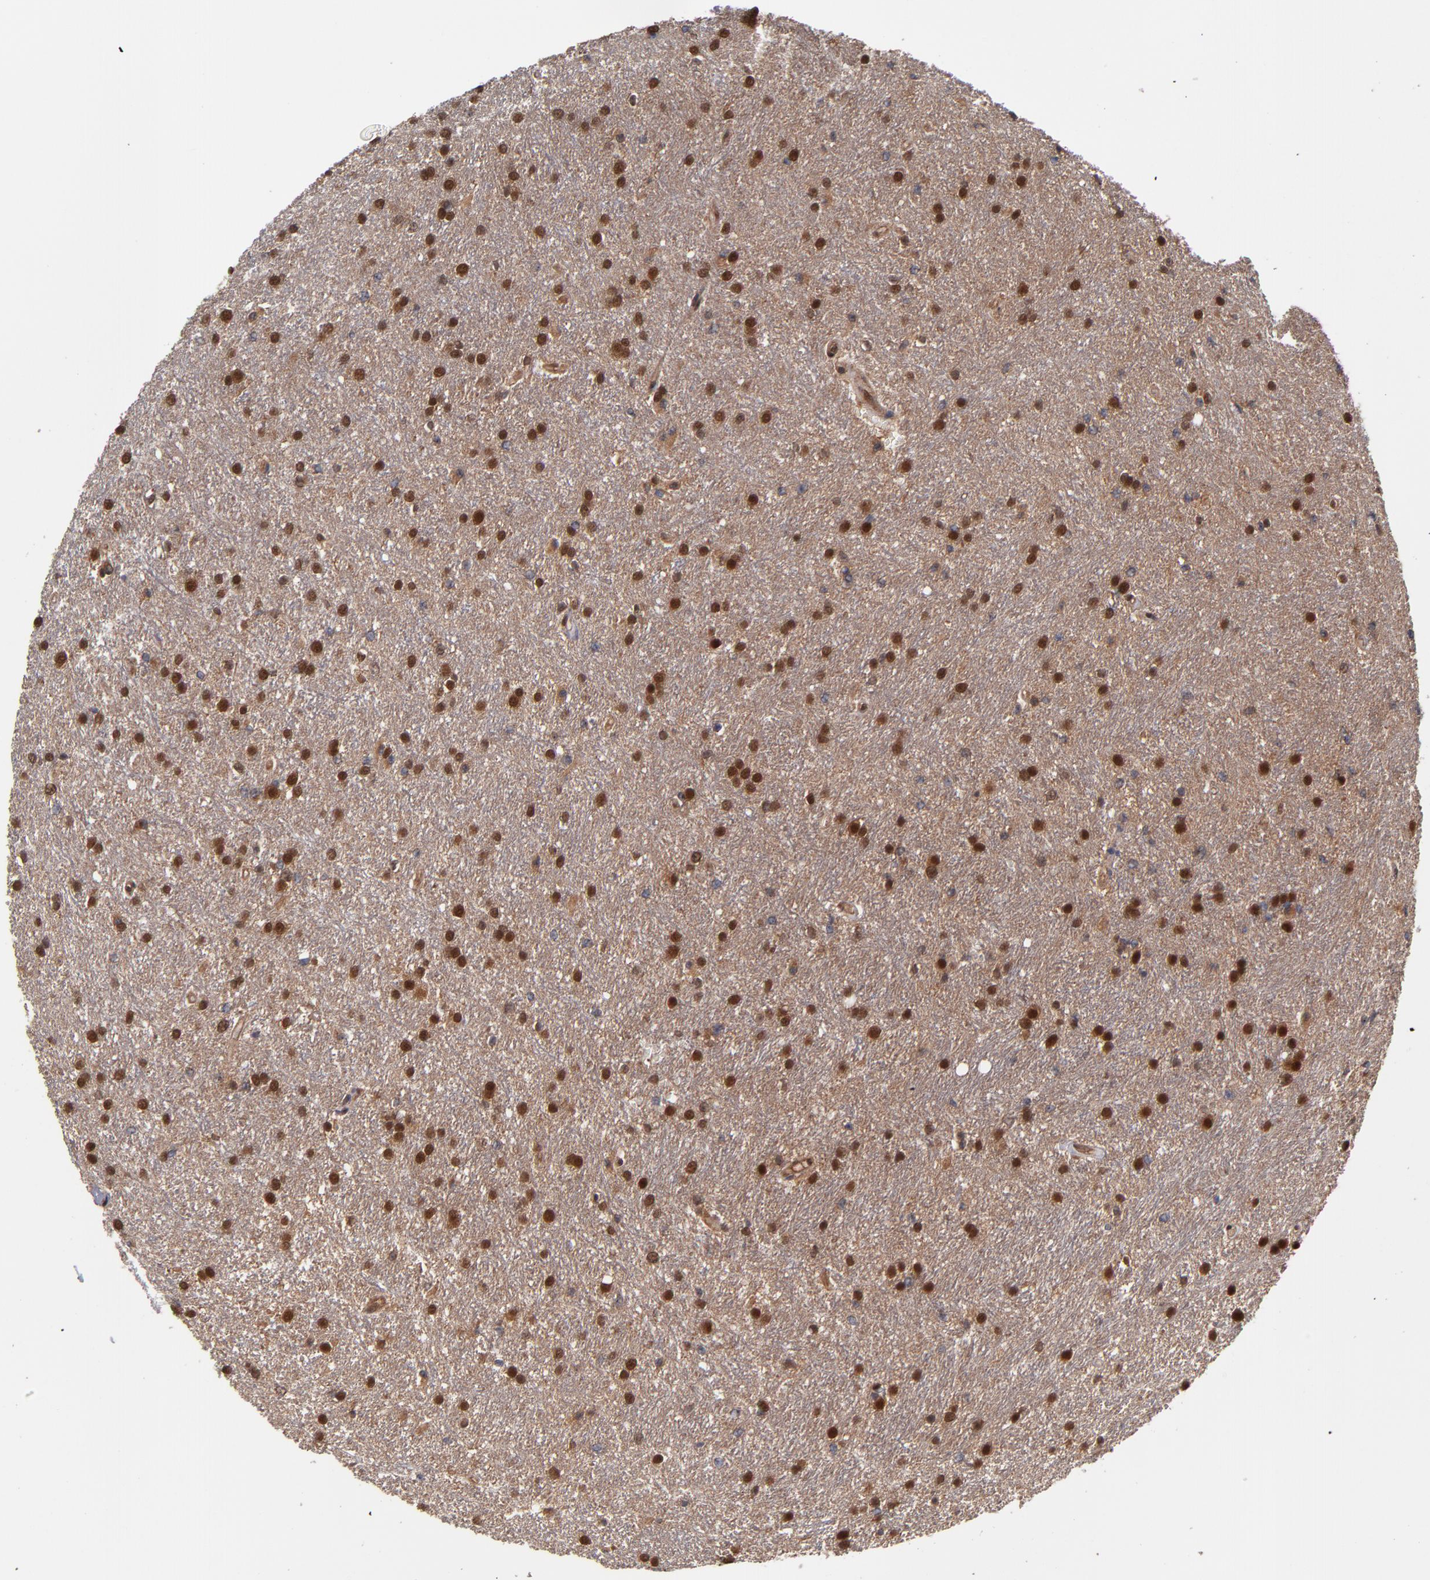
{"staining": {"intensity": "strong", "quantity": "25%-75%", "location": "cytoplasmic/membranous,nuclear"}, "tissue": "glioma", "cell_type": "Tumor cells", "image_type": "cancer", "snomed": [{"axis": "morphology", "description": "Glioma, malignant, High grade"}, {"axis": "topography", "description": "Brain"}], "caption": "IHC histopathology image of neoplastic tissue: glioma stained using immunohistochemistry (IHC) displays high levels of strong protein expression localized specifically in the cytoplasmic/membranous and nuclear of tumor cells, appearing as a cytoplasmic/membranous and nuclear brown color.", "gene": "CUL5", "patient": {"sex": "female", "age": 50}}